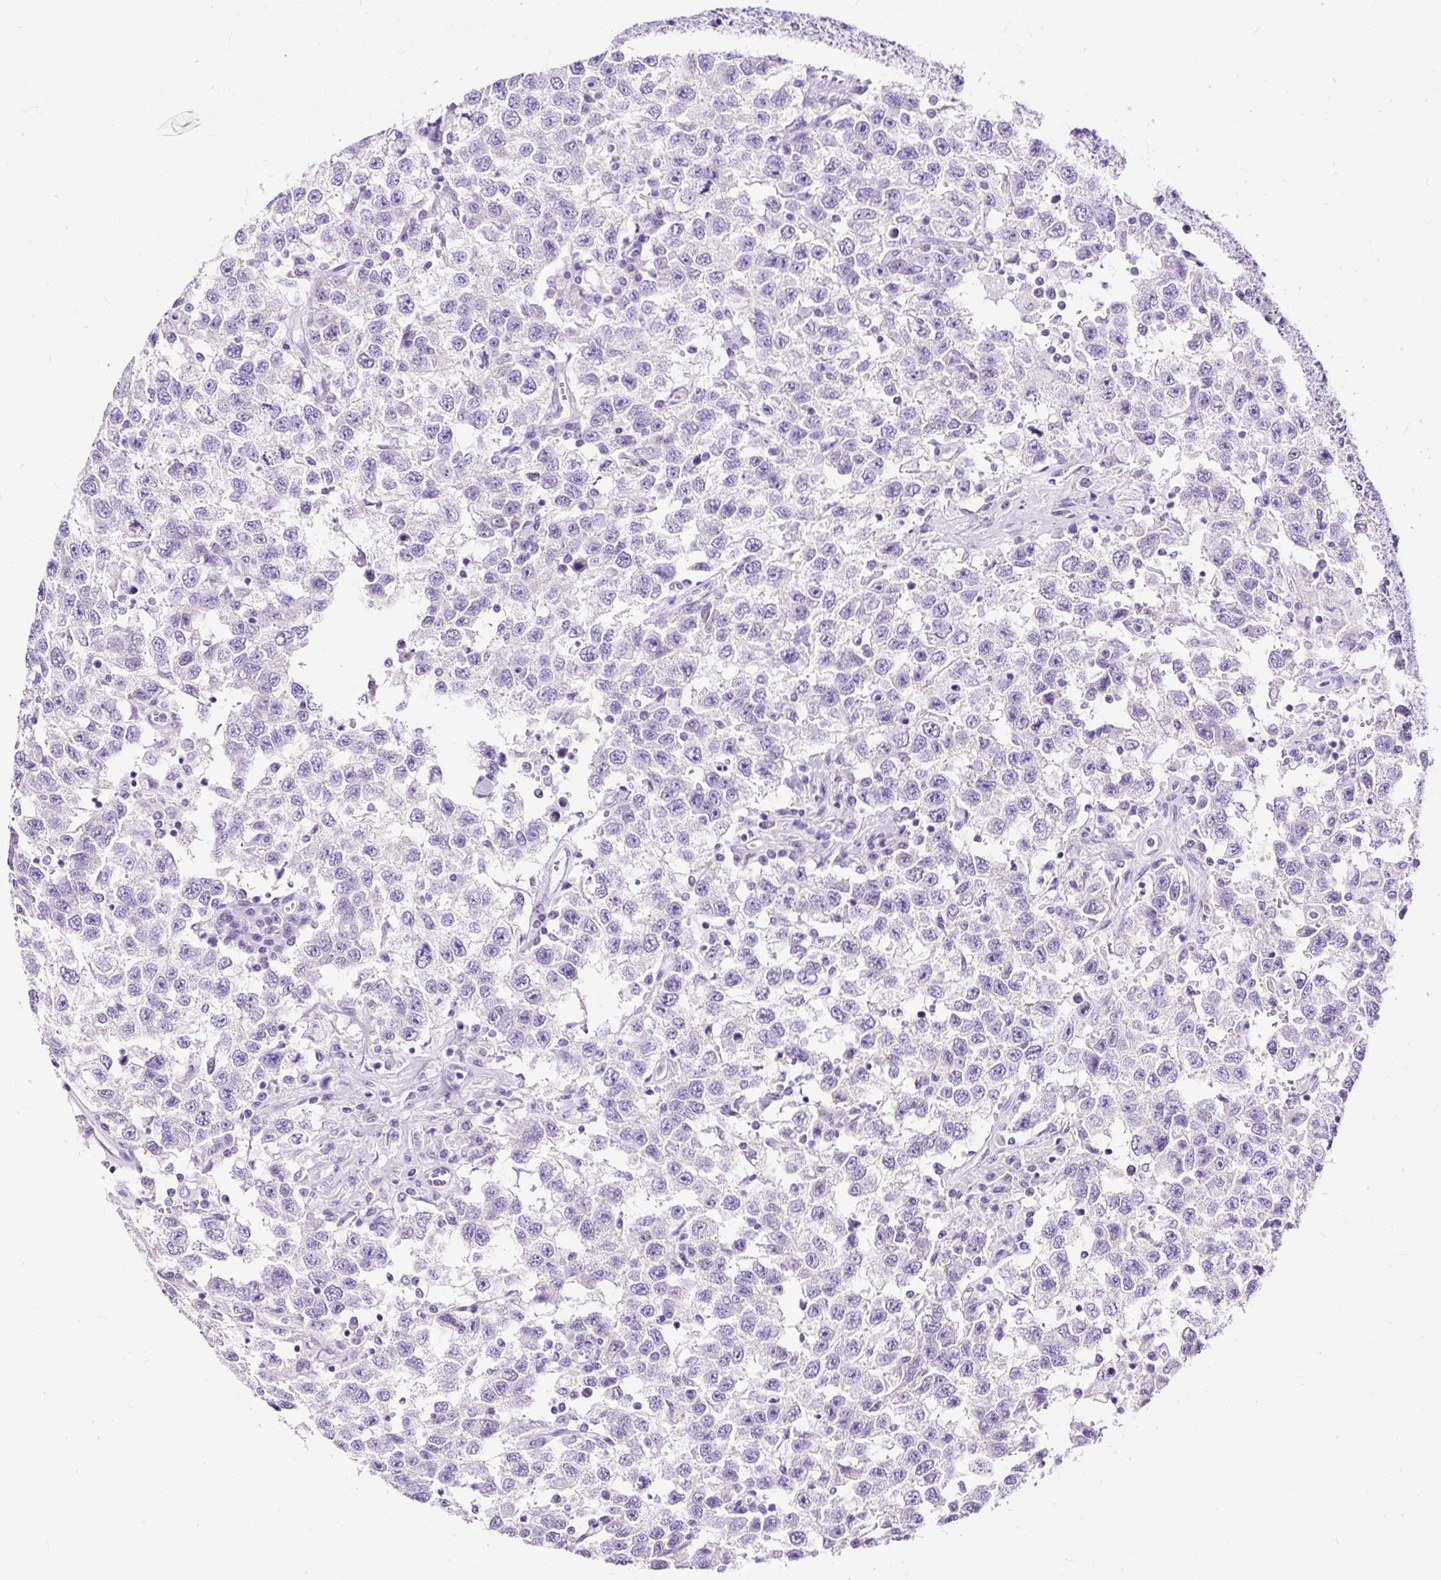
{"staining": {"intensity": "negative", "quantity": "none", "location": "none"}, "tissue": "testis cancer", "cell_type": "Tumor cells", "image_type": "cancer", "snomed": [{"axis": "morphology", "description": "Seminoma, NOS"}, {"axis": "topography", "description": "Testis"}], "caption": "IHC micrograph of testis seminoma stained for a protein (brown), which reveals no expression in tumor cells. The staining is performed using DAB brown chromogen with nuclei counter-stained in using hematoxylin.", "gene": "STOX2", "patient": {"sex": "male", "age": 41}}